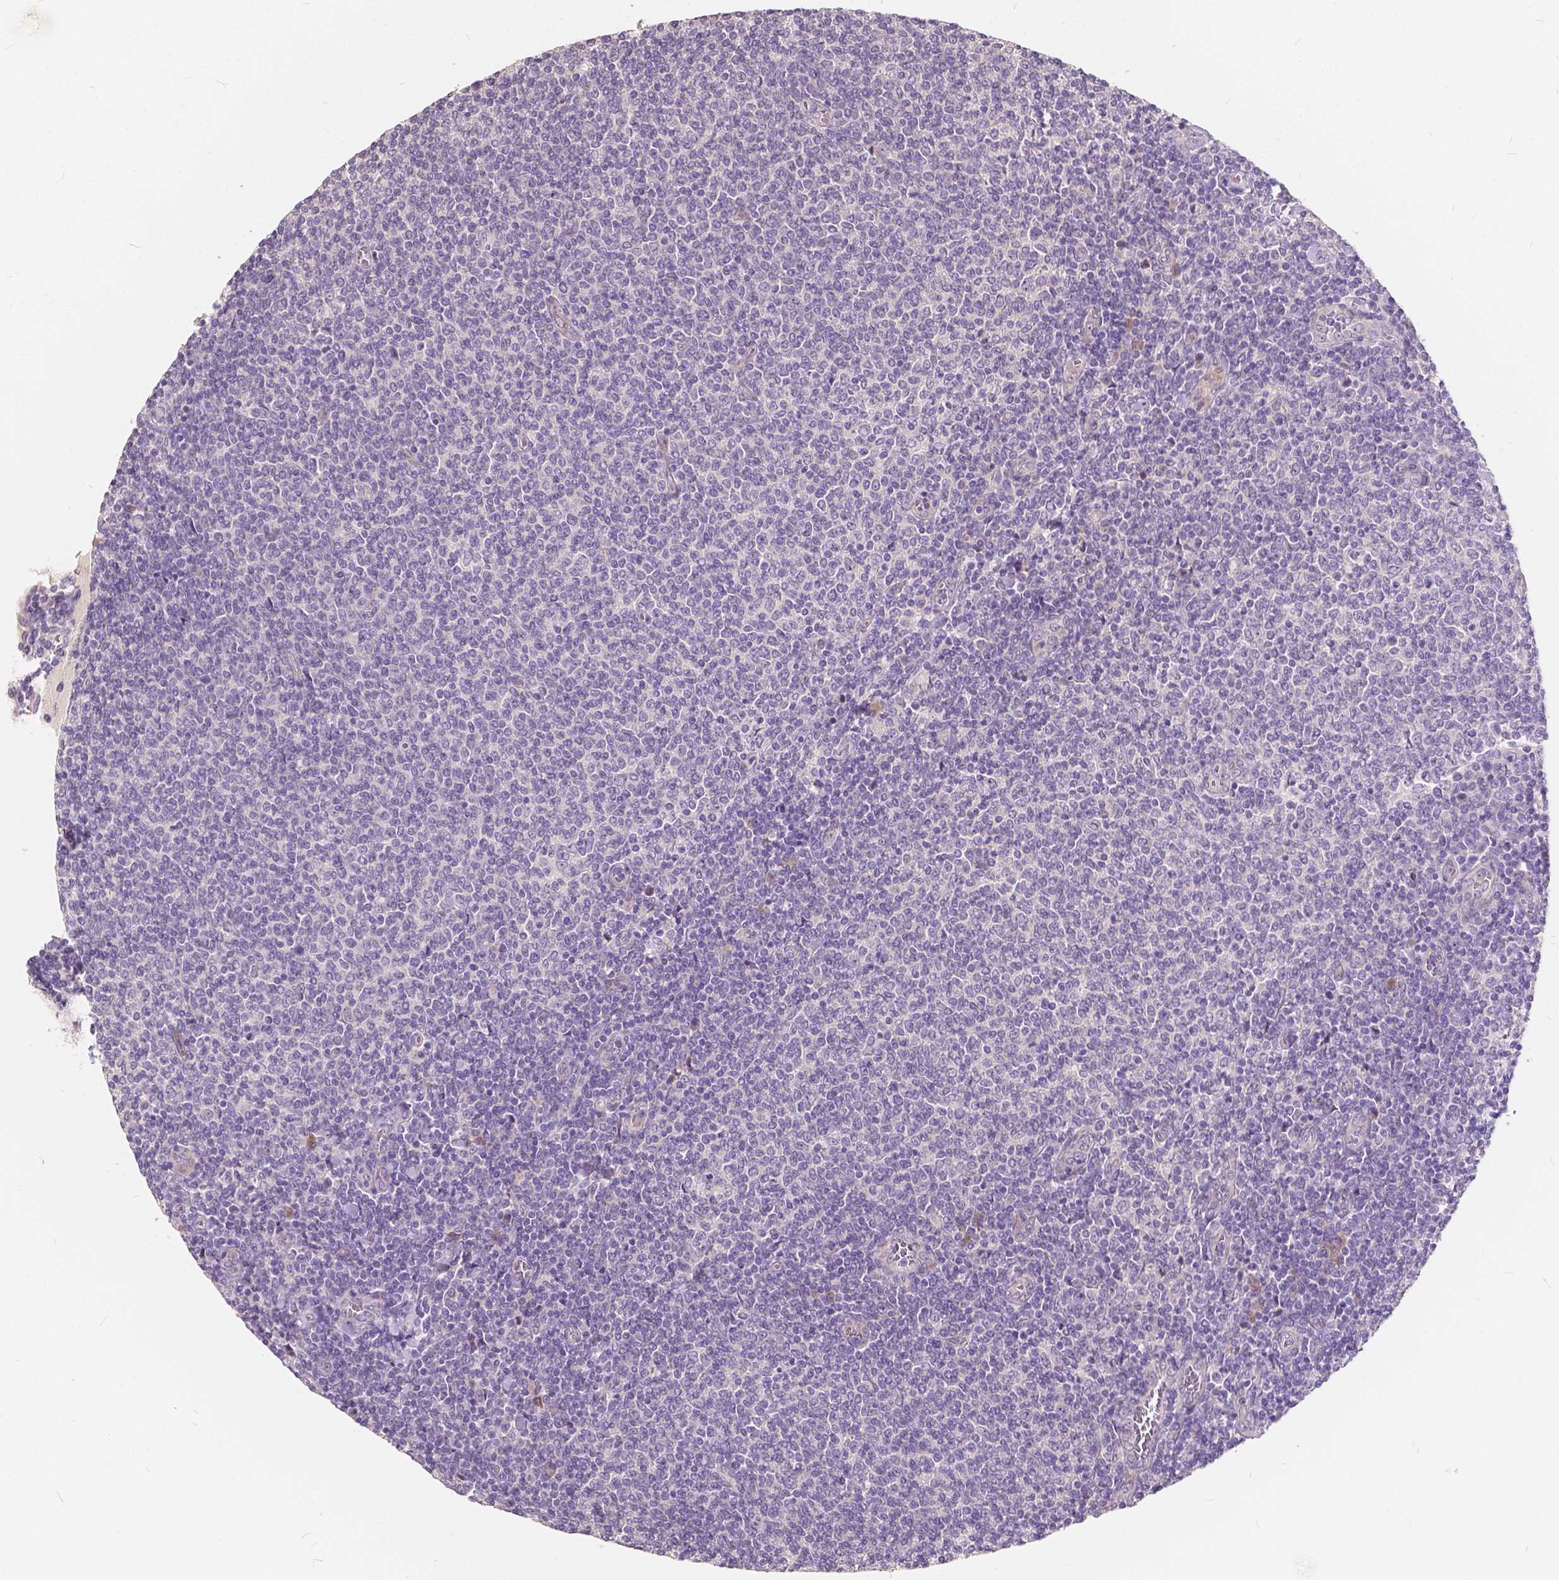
{"staining": {"intensity": "negative", "quantity": "none", "location": "none"}, "tissue": "lymphoma", "cell_type": "Tumor cells", "image_type": "cancer", "snomed": [{"axis": "morphology", "description": "Malignant lymphoma, non-Hodgkin's type, Low grade"}, {"axis": "topography", "description": "Lymph node"}], "caption": "This is a image of immunohistochemistry (IHC) staining of malignant lymphoma, non-Hodgkin's type (low-grade), which shows no staining in tumor cells. The staining is performed using DAB brown chromogen with nuclei counter-stained in using hematoxylin.", "gene": "SLC7A8", "patient": {"sex": "male", "age": 52}}